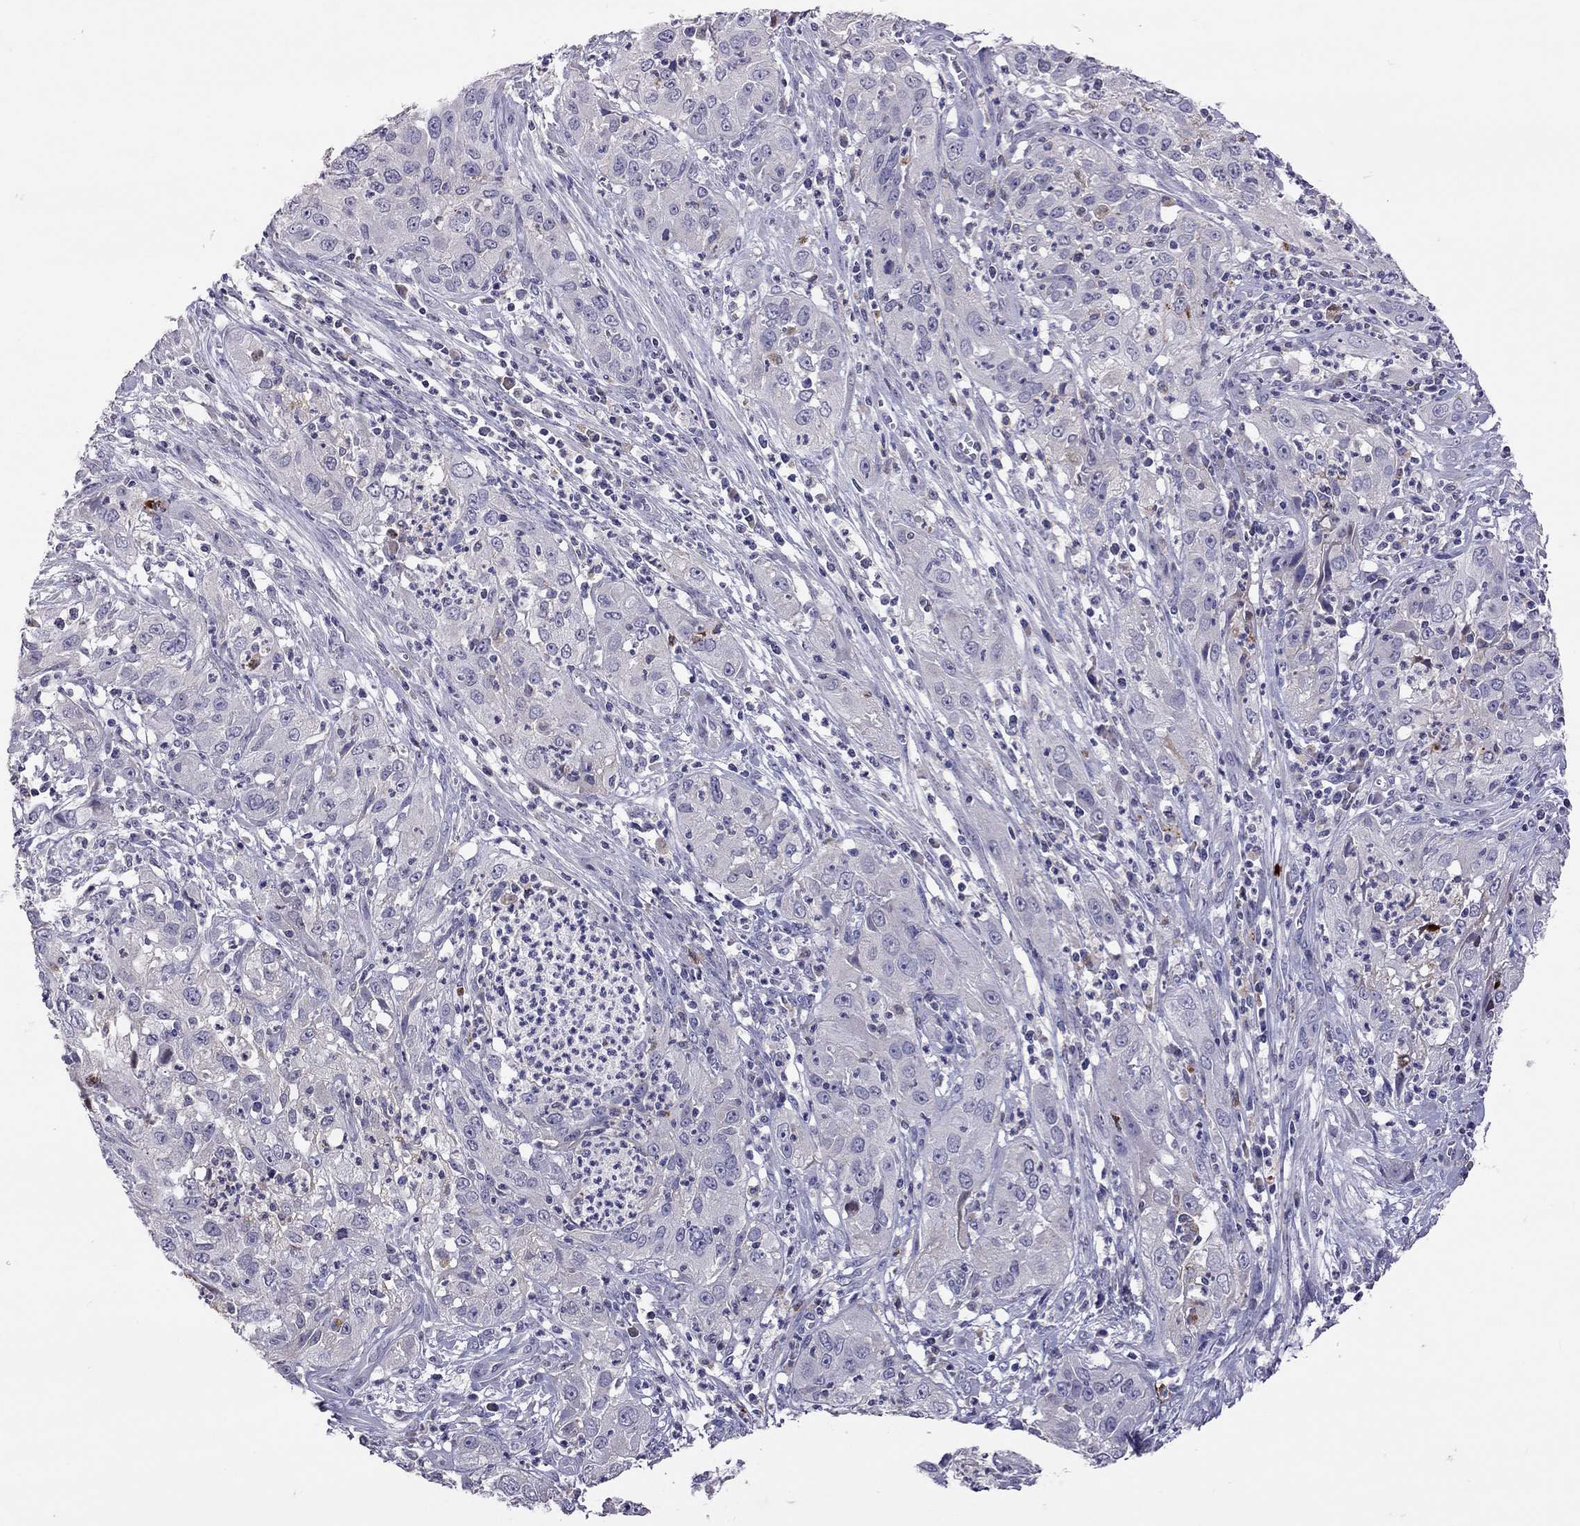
{"staining": {"intensity": "negative", "quantity": "none", "location": "none"}, "tissue": "cervical cancer", "cell_type": "Tumor cells", "image_type": "cancer", "snomed": [{"axis": "morphology", "description": "Squamous cell carcinoma, NOS"}, {"axis": "topography", "description": "Cervix"}], "caption": "There is no significant positivity in tumor cells of cervical cancer (squamous cell carcinoma).", "gene": "SERPINA3", "patient": {"sex": "female", "age": 32}}